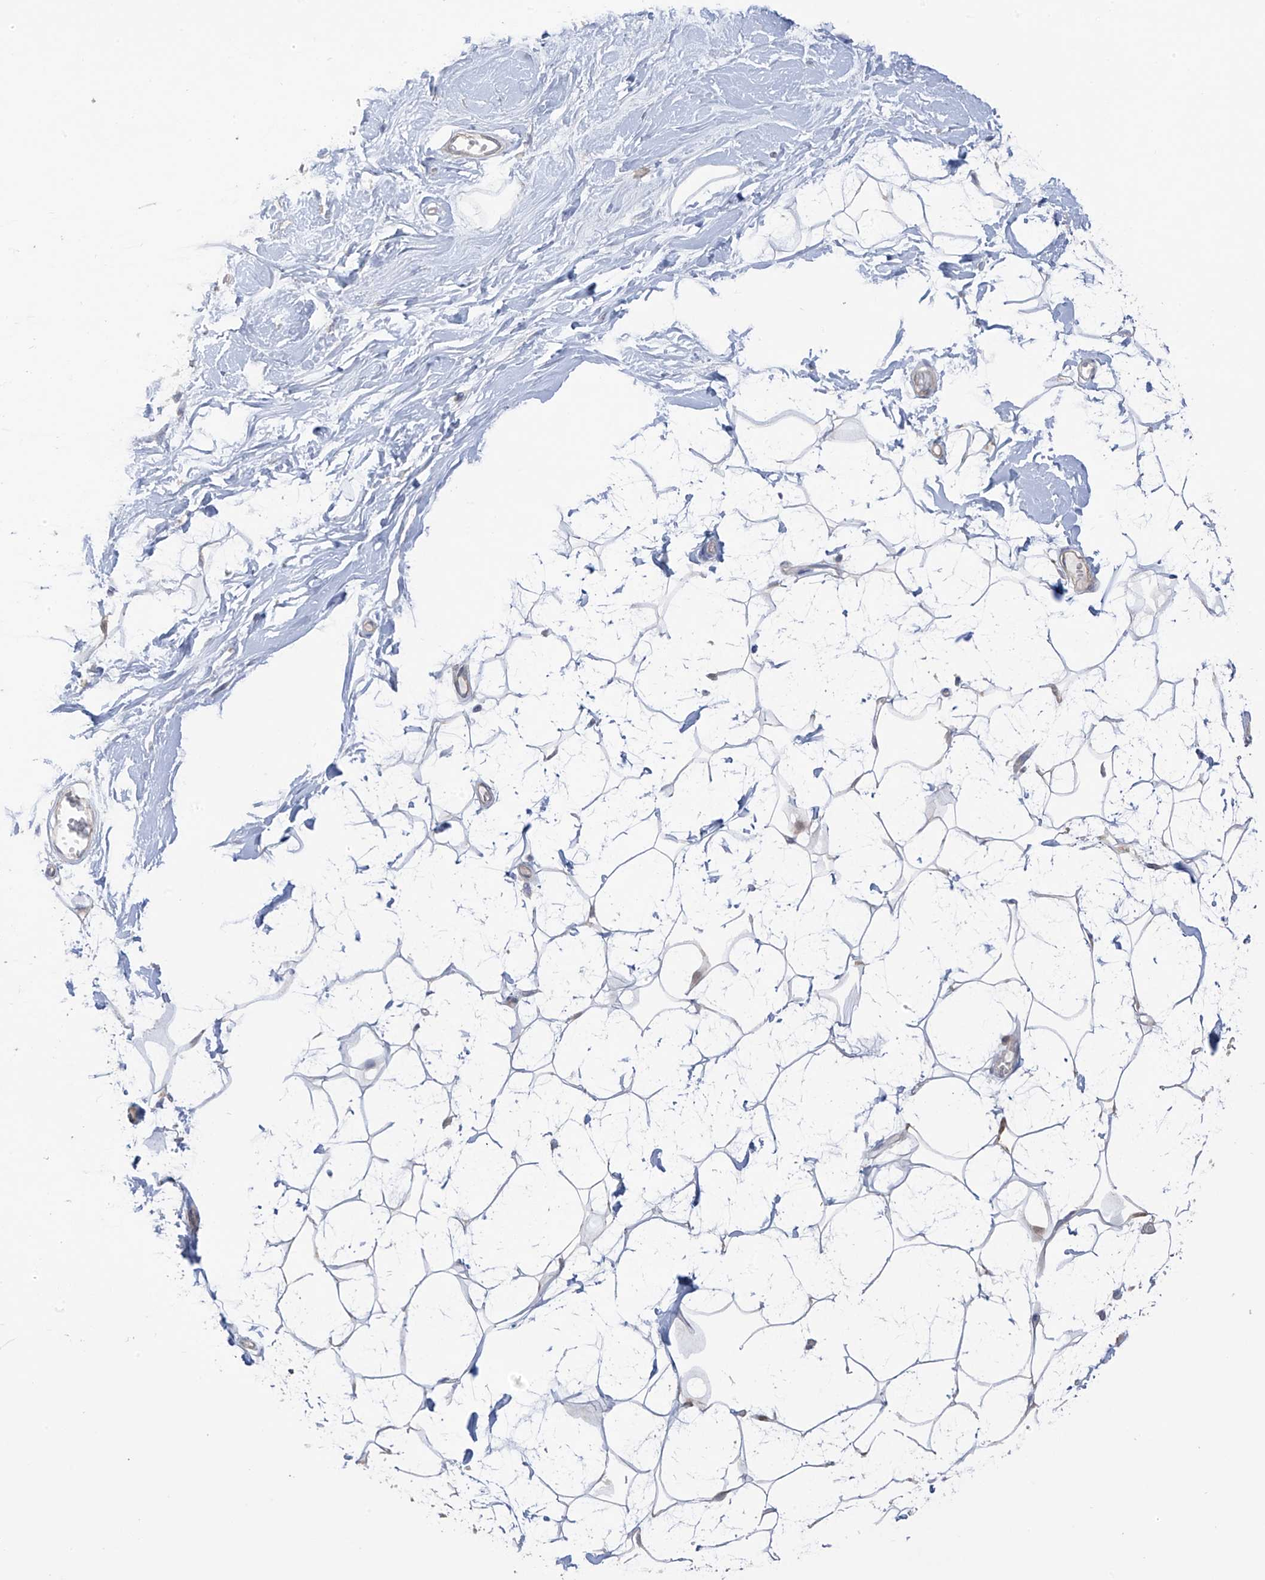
{"staining": {"intensity": "negative", "quantity": "none", "location": "none"}, "tissue": "breast", "cell_type": "Adipocytes", "image_type": "normal", "snomed": [{"axis": "morphology", "description": "Normal tissue, NOS"}, {"axis": "topography", "description": "Breast"}], "caption": "Protein analysis of benign breast reveals no significant expression in adipocytes.", "gene": "EIPR1", "patient": {"sex": "female", "age": 26}}